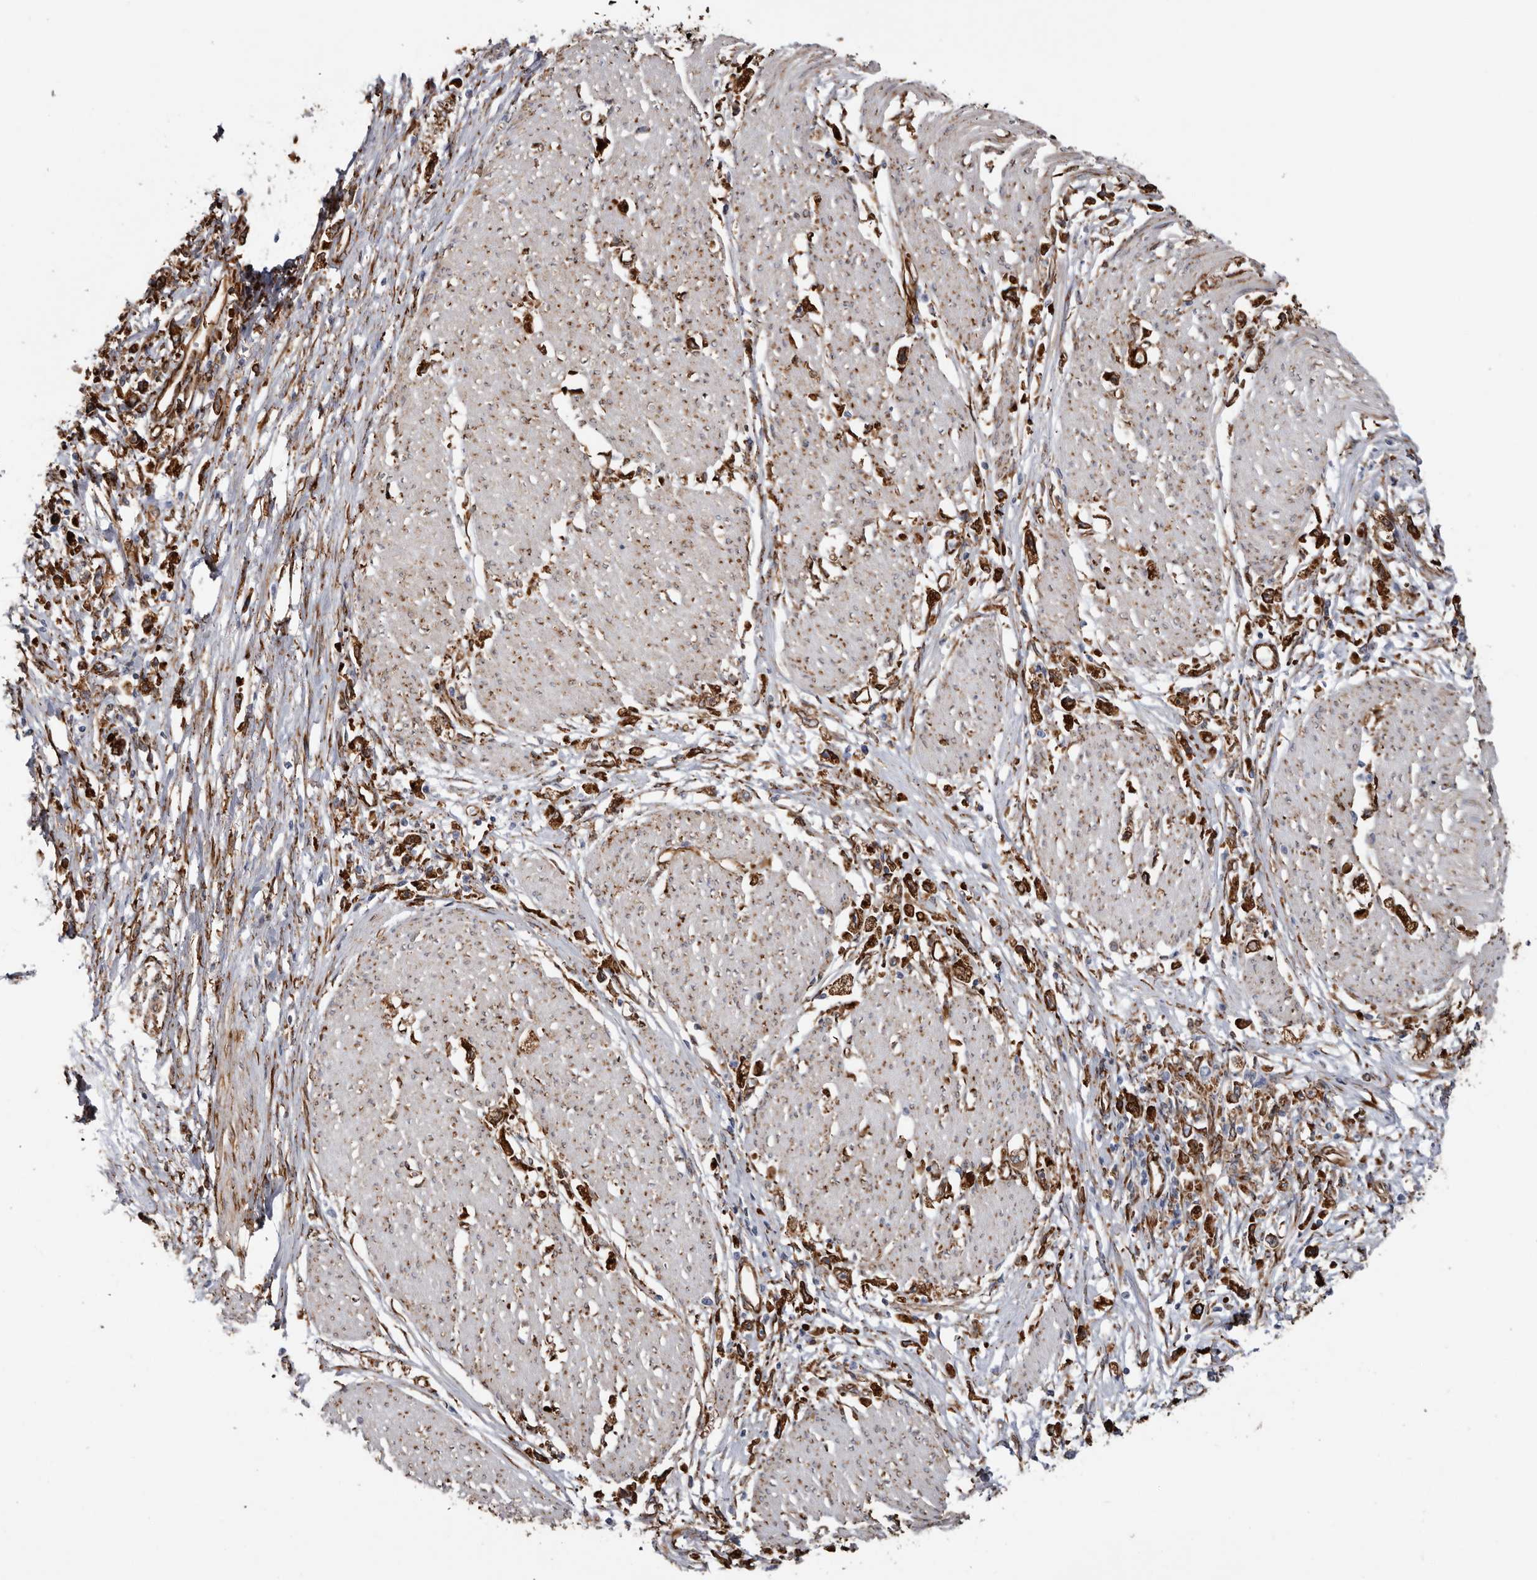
{"staining": {"intensity": "strong", "quantity": ">75%", "location": "cytoplasmic/membranous"}, "tissue": "stomach cancer", "cell_type": "Tumor cells", "image_type": "cancer", "snomed": [{"axis": "morphology", "description": "Adenocarcinoma, NOS"}, {"axis": "topography", "description": "Stomach"}], "caption": "Protein expression analysis of human adenocarcinoma (stomach) reveals strong cytoplasmic/membranous positivity in about >75% of tumor cells. (DAB IHC, brown staining for protein, blue staining for nuclei).", "gene": "SEMA3E", "patient": {"sex": "female", "age": 59}}